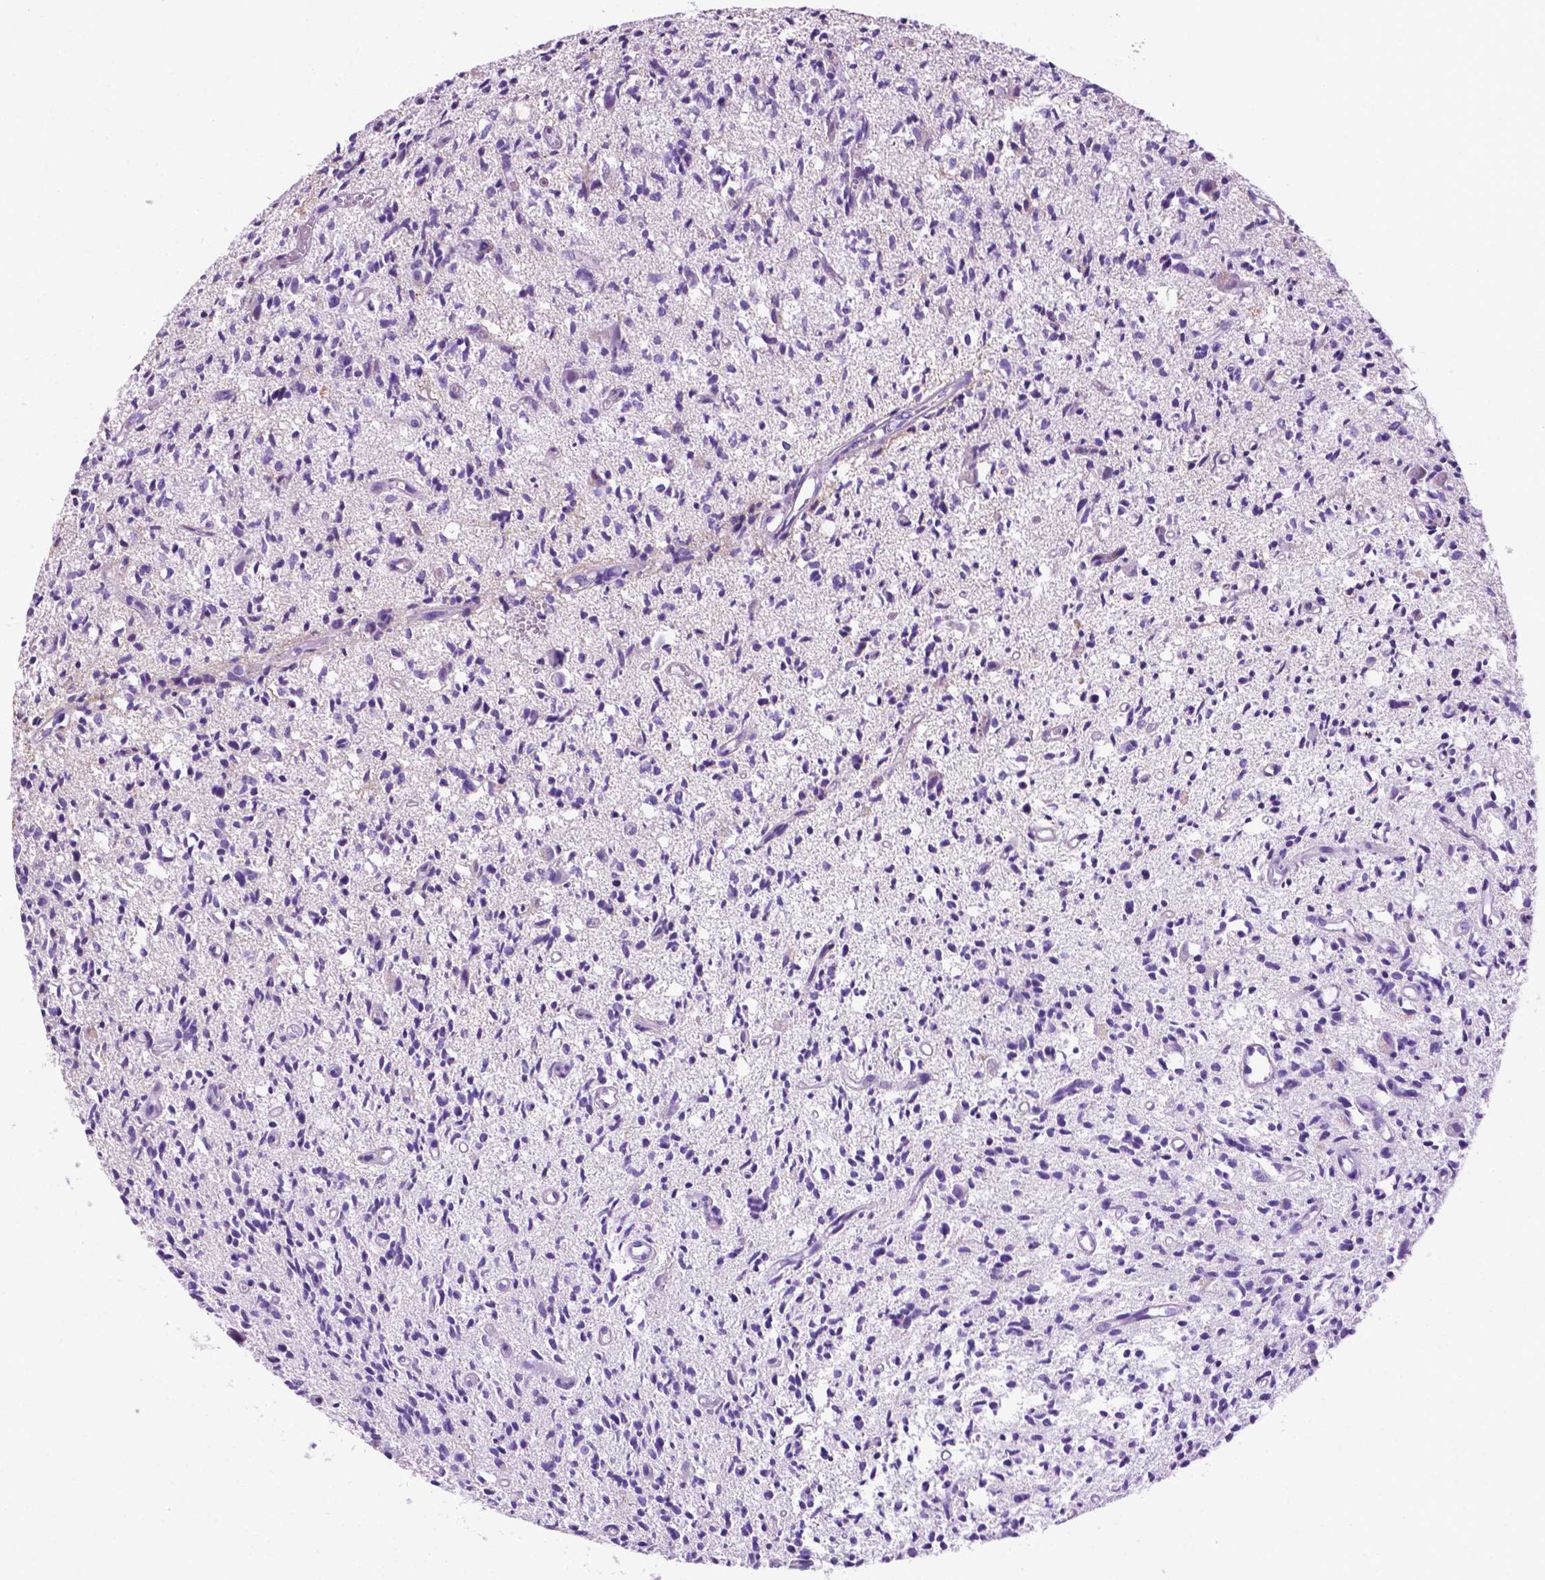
{"staining": {"intensity": "negative", "quantity": "none", "location": "none"}, "tissue": "glioma", "cell_type": "Tumor cells", "image_type": "cancer", "snomed": [{"axis": "morphology", "description": "Glioma, malignant, Low grade"}, {"axis": "topography", "description": "Brain"}], "caption": "Tumor cells show no significant positivity in malignant glioma (low-grade).", "gene": "MMP27", "patient": {"sex": "male", "age": 64}}